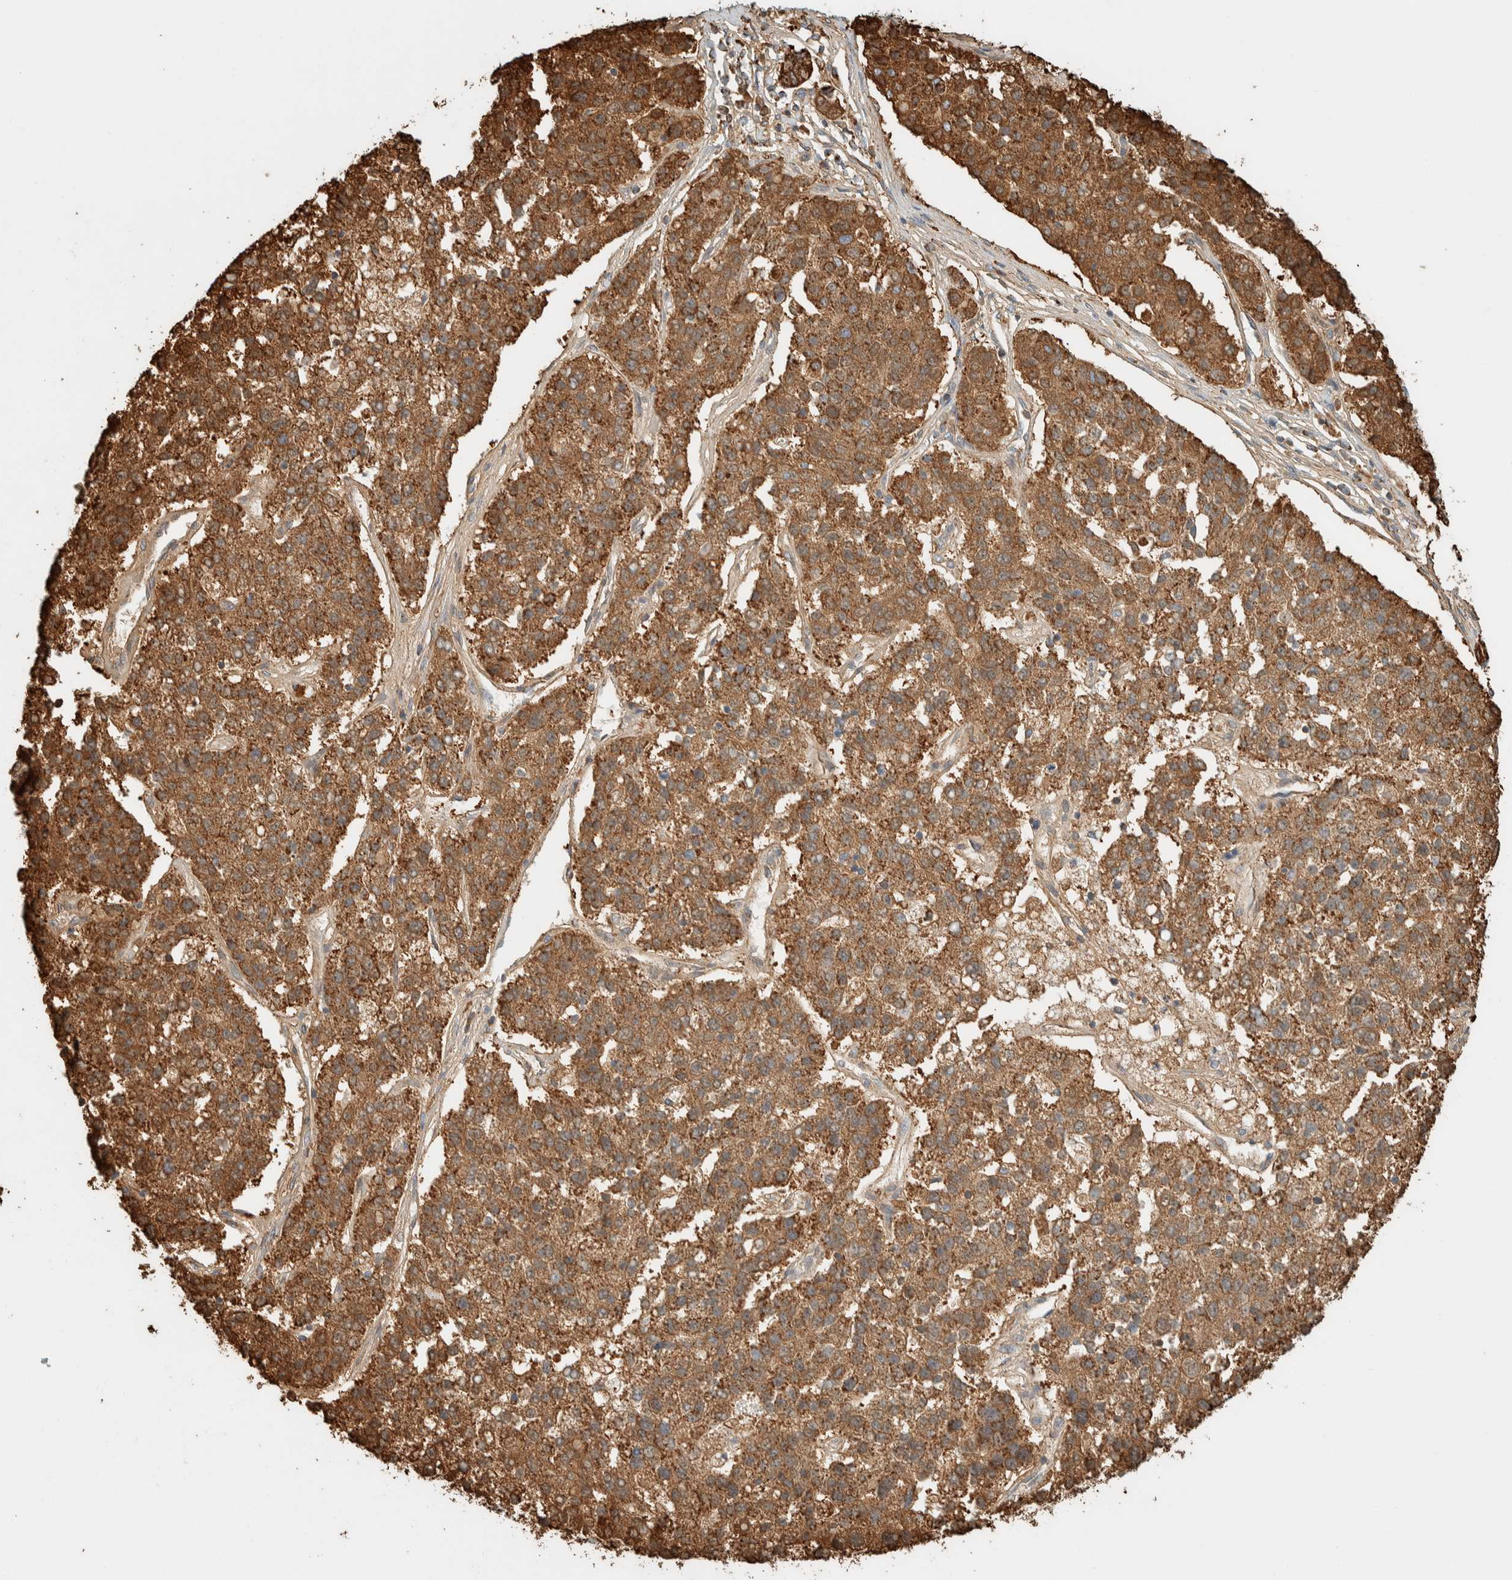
{"staining": {"intensity": "strong", "quantity": ">75%", "location": "cytoplasmic/membranous"}, "tissue": "pancreatic cancer", "cell_type": "Tumor cells", "image_type": "cancer", "snomed": [{"axis": "morphology", "description": "Adenocarcinoma, NOS"}, {"axis": "topography", "description": "Pancreas"}], "caption": "Approximately >75% of tumor cells in pancreatic adenocarcinoma display strong cytoplasmic/membranous protein expression as visualized by brown immunohistochemical staining.", "gene": "ZNF454", "patient": {"sex": "female", "age": 61}}